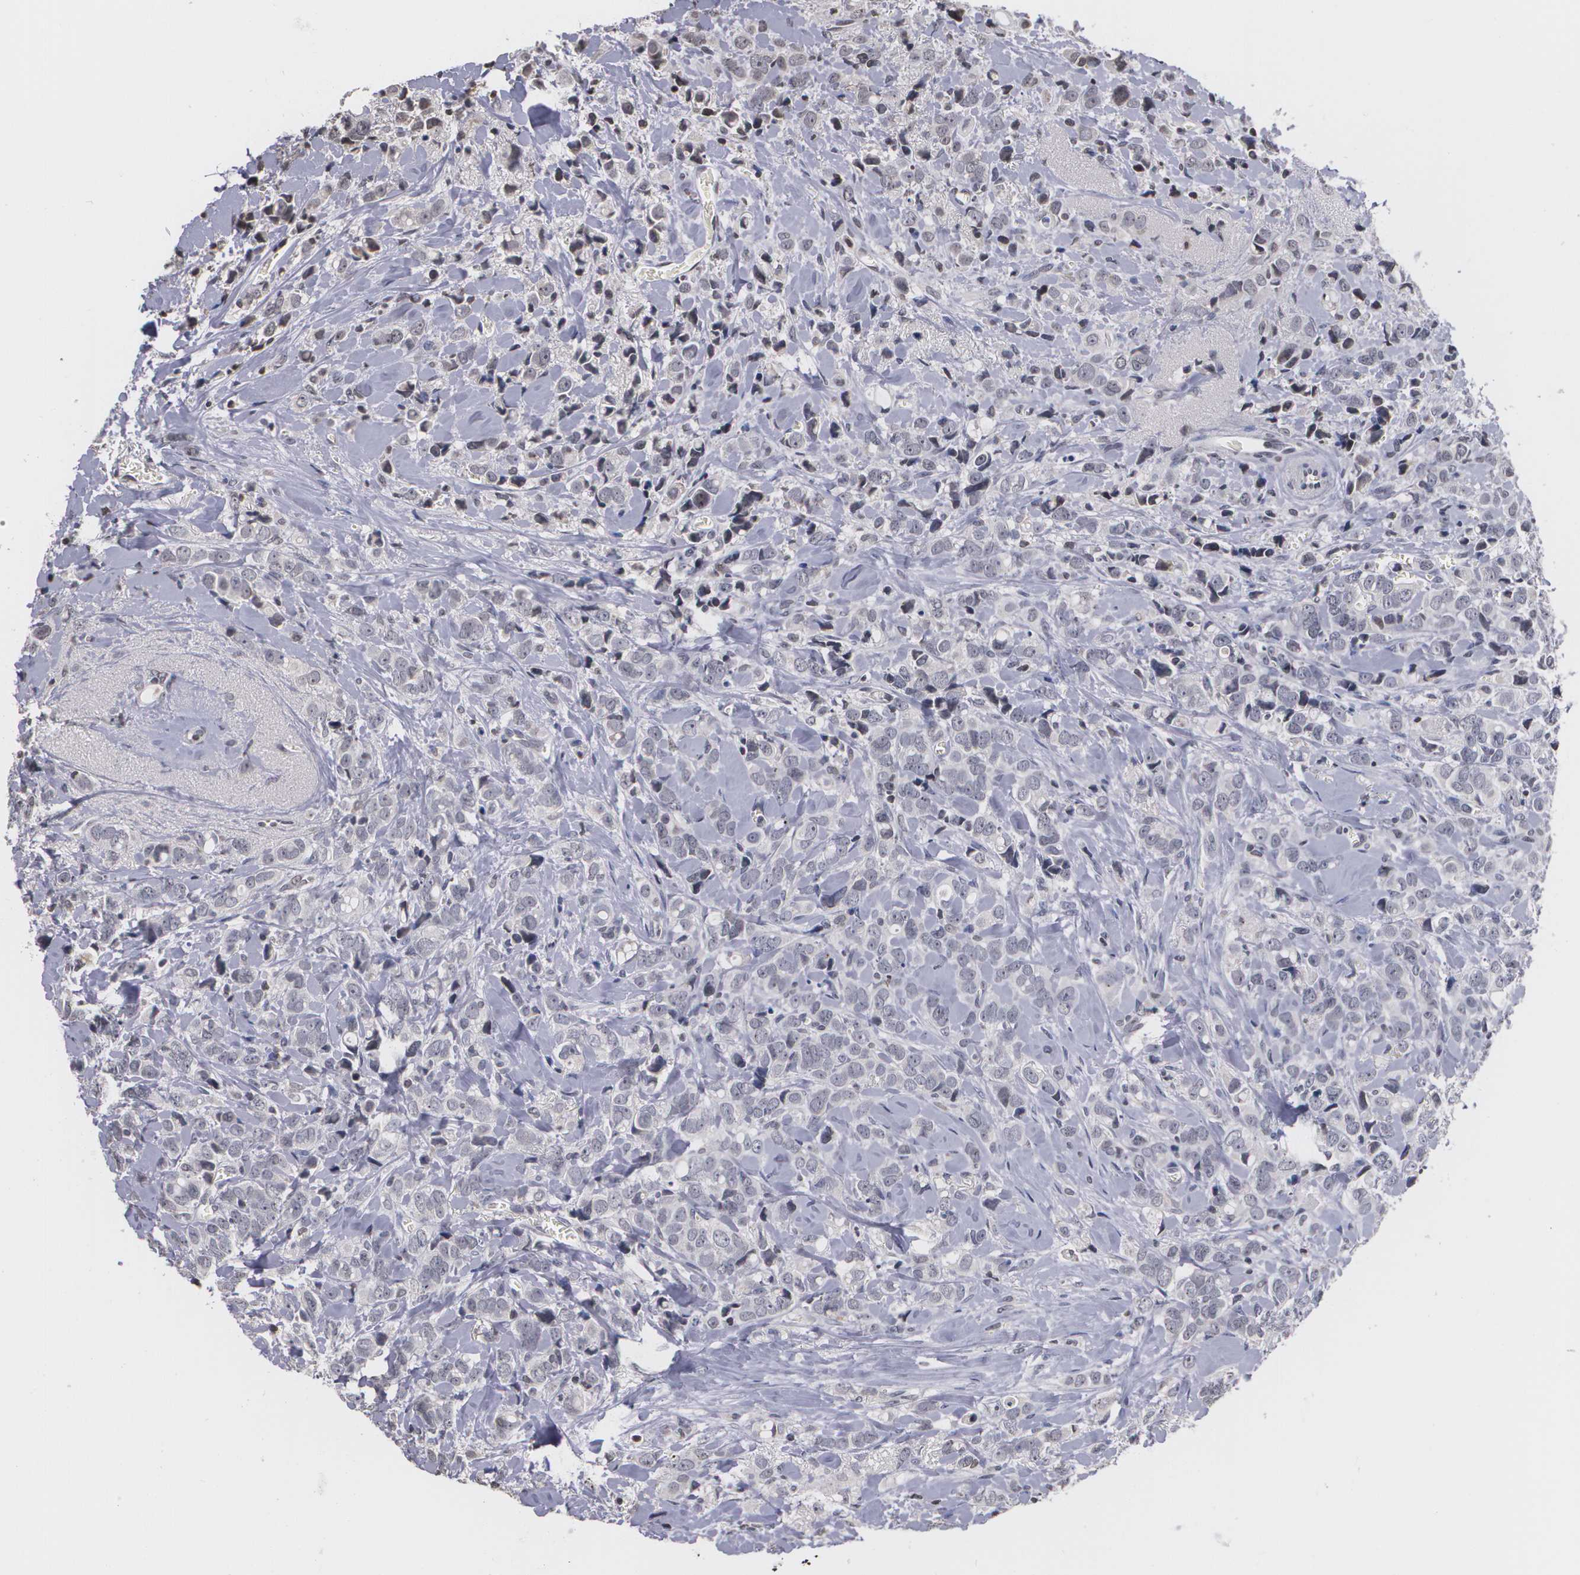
{"staining": {"intensity": "negative", "quantity": "none", "location": "none"}, "tissue": "breast cancer", "cell_type": "Tumor cells", "image_type": "cancer", "snomed": [{"axis": "morphology", "description": "Lobular carcinoma"}, {"axis": "topography", "description": "Breast"}], "caption": "Breast cancer (lobular carcinoma) stained for a protein using IHC demonstrates no expression tumor cells.", "gene": "THRB", "patient": {"sex": "female", "age": 57}}